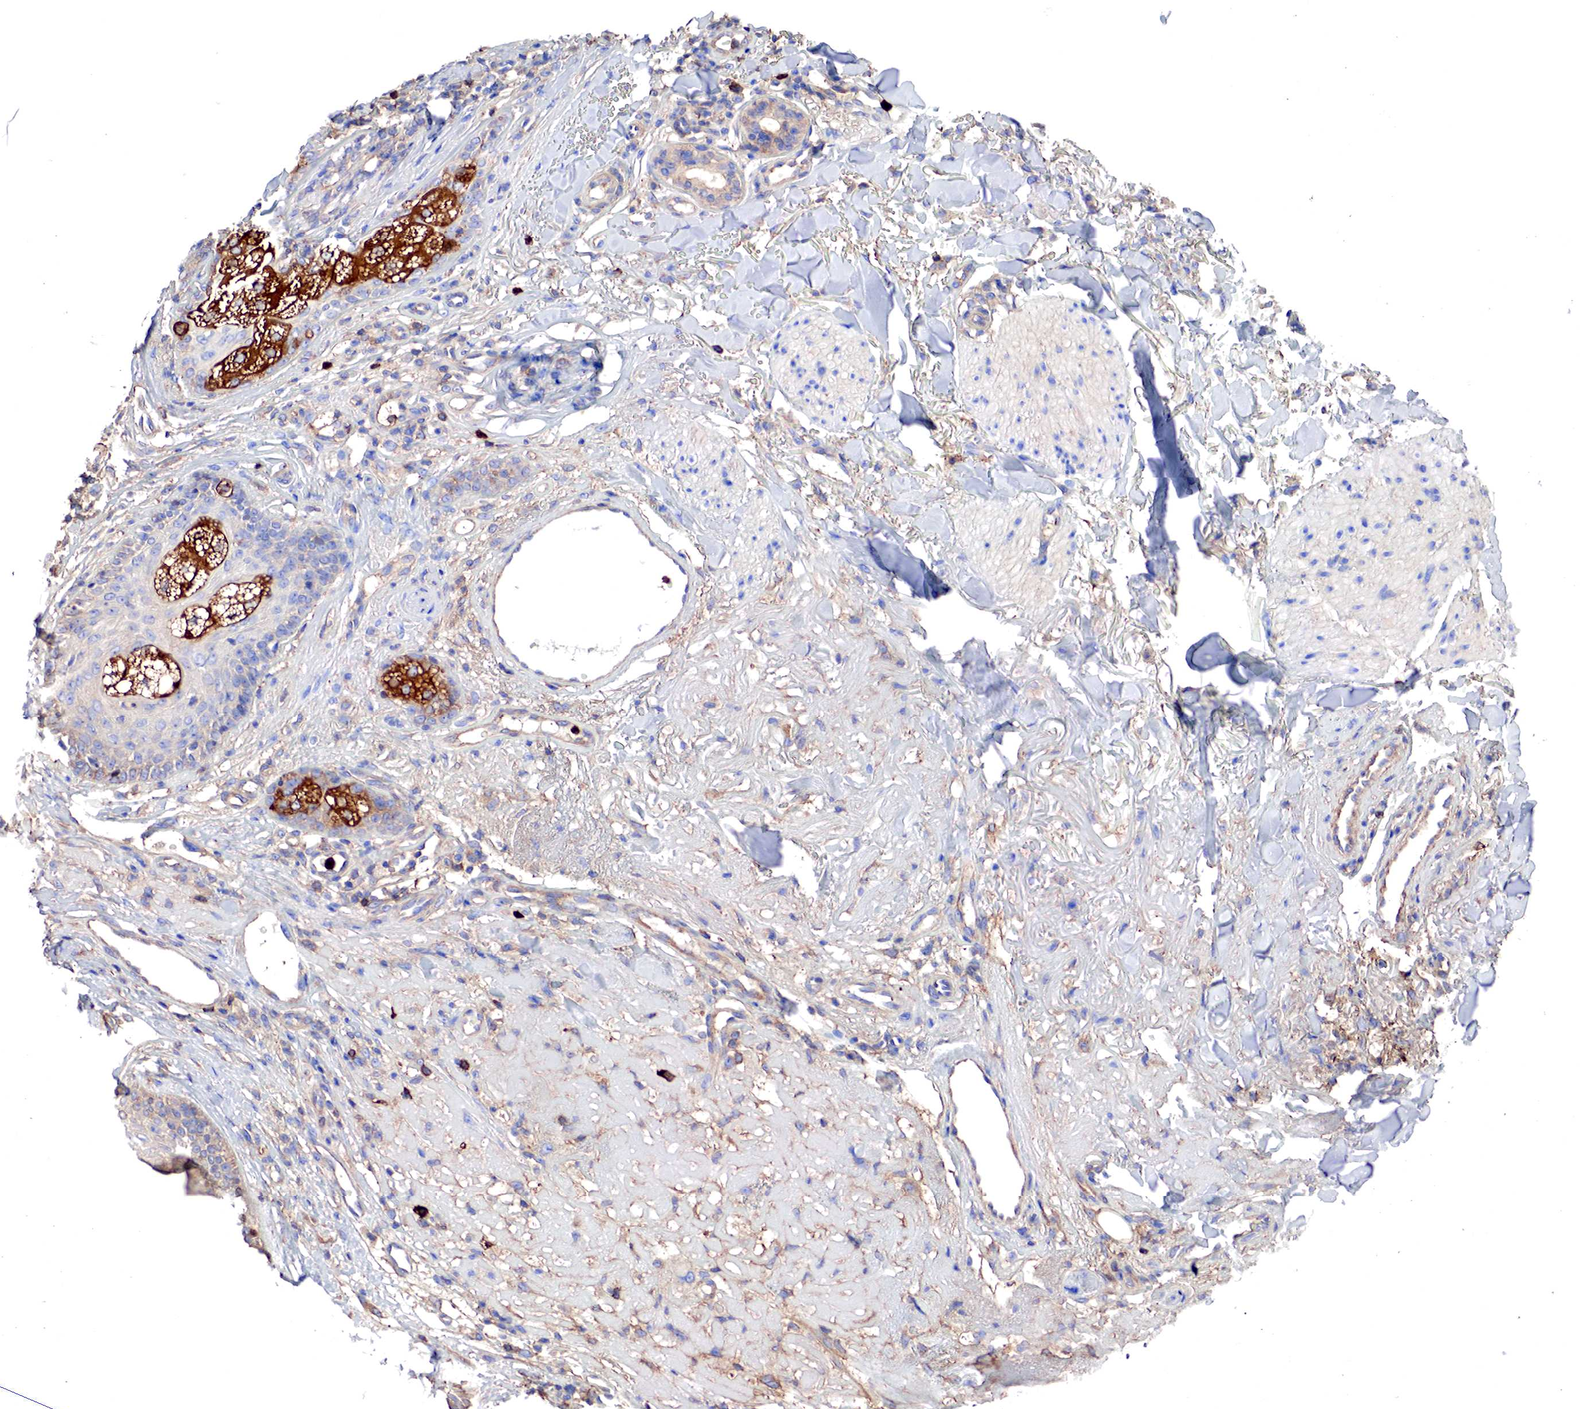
{"staining": {"intensity": "weak", "quantity": "<25%", "location": "cytoplasmic/membranous"}, "tissue": "skin cancer", "cell_type": "Tumor cells", "image_type": "cancer", "snomed": [{"axis": "morphology", "description": "Squamous cell carcinoma, NOS"}, {"axis": "topography", "description": "Skin"}], "caption": "An image of human skin cancer (squamous cell carcinoma) is negative for staining in tumor cells. The staining is performed using DAB (3,3'-diaminobenzidine) brown chromogen with nuclei counter-stained in using hematoxylin.", "gene": "G6PD", "patient": {"sex": "male", "age": 77}}